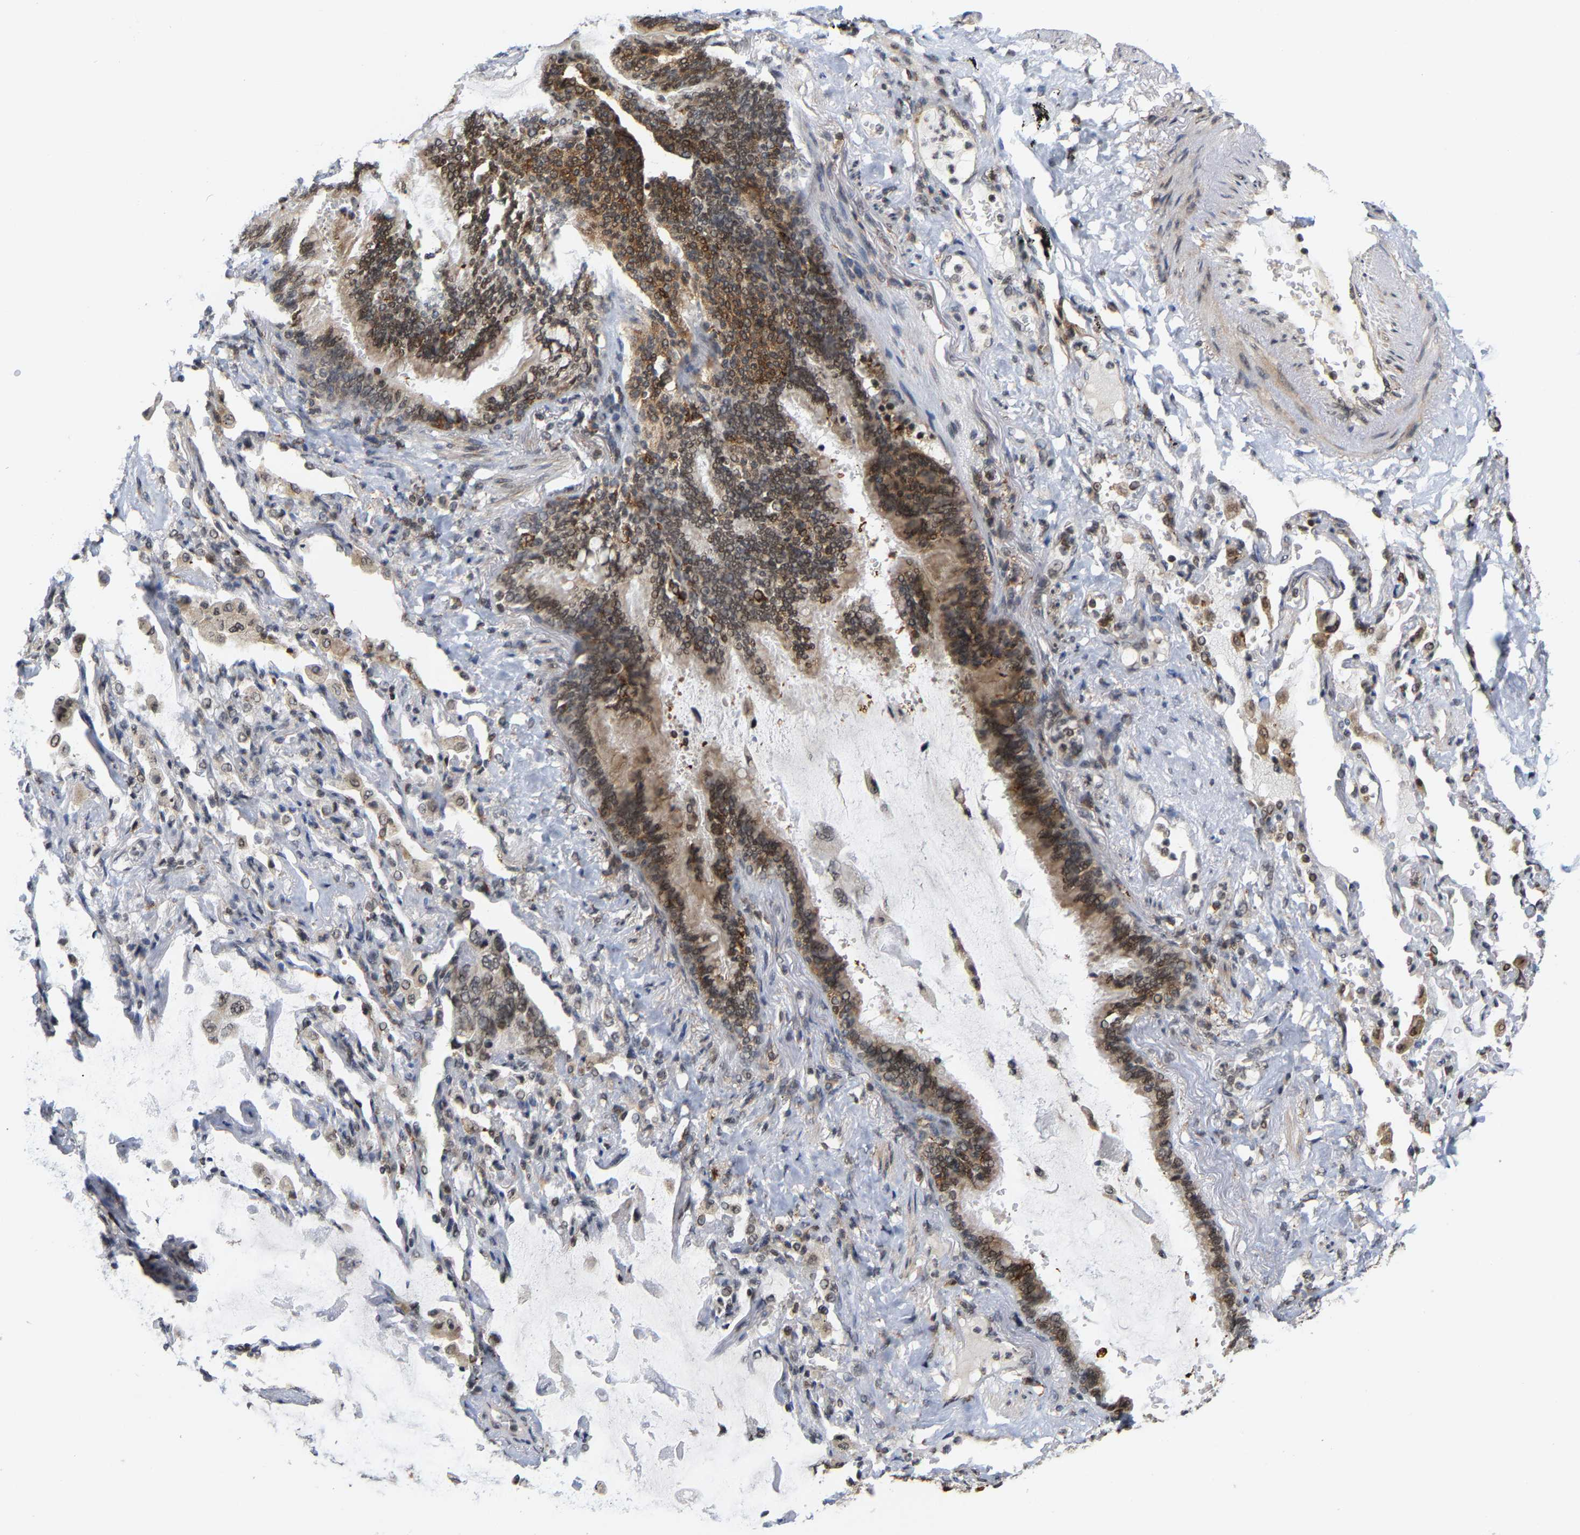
{"staining": {"intensity": "weak", "quantity": ">75%", "location": "nuclear"}, "tissue": "lung cancer", "cell_type": "Tumor cells", "image_type": "cancer", "snomed": [{"axis": "morphology", "description": "Squamous cell carcinoma, NOS"}, {"axis": "topography", "description": "Lung"}], "caption": "Immunohistochemistry (IHC) photomicrograph of human lung cancer (squamous cell carcinoma) stained for a protein (brown), which demonstrates low levels of weak nuclear staining in about >75% of tumor cells.", "gene": "ANKRD6", "patient": {"sex": "female", "age": 73}}